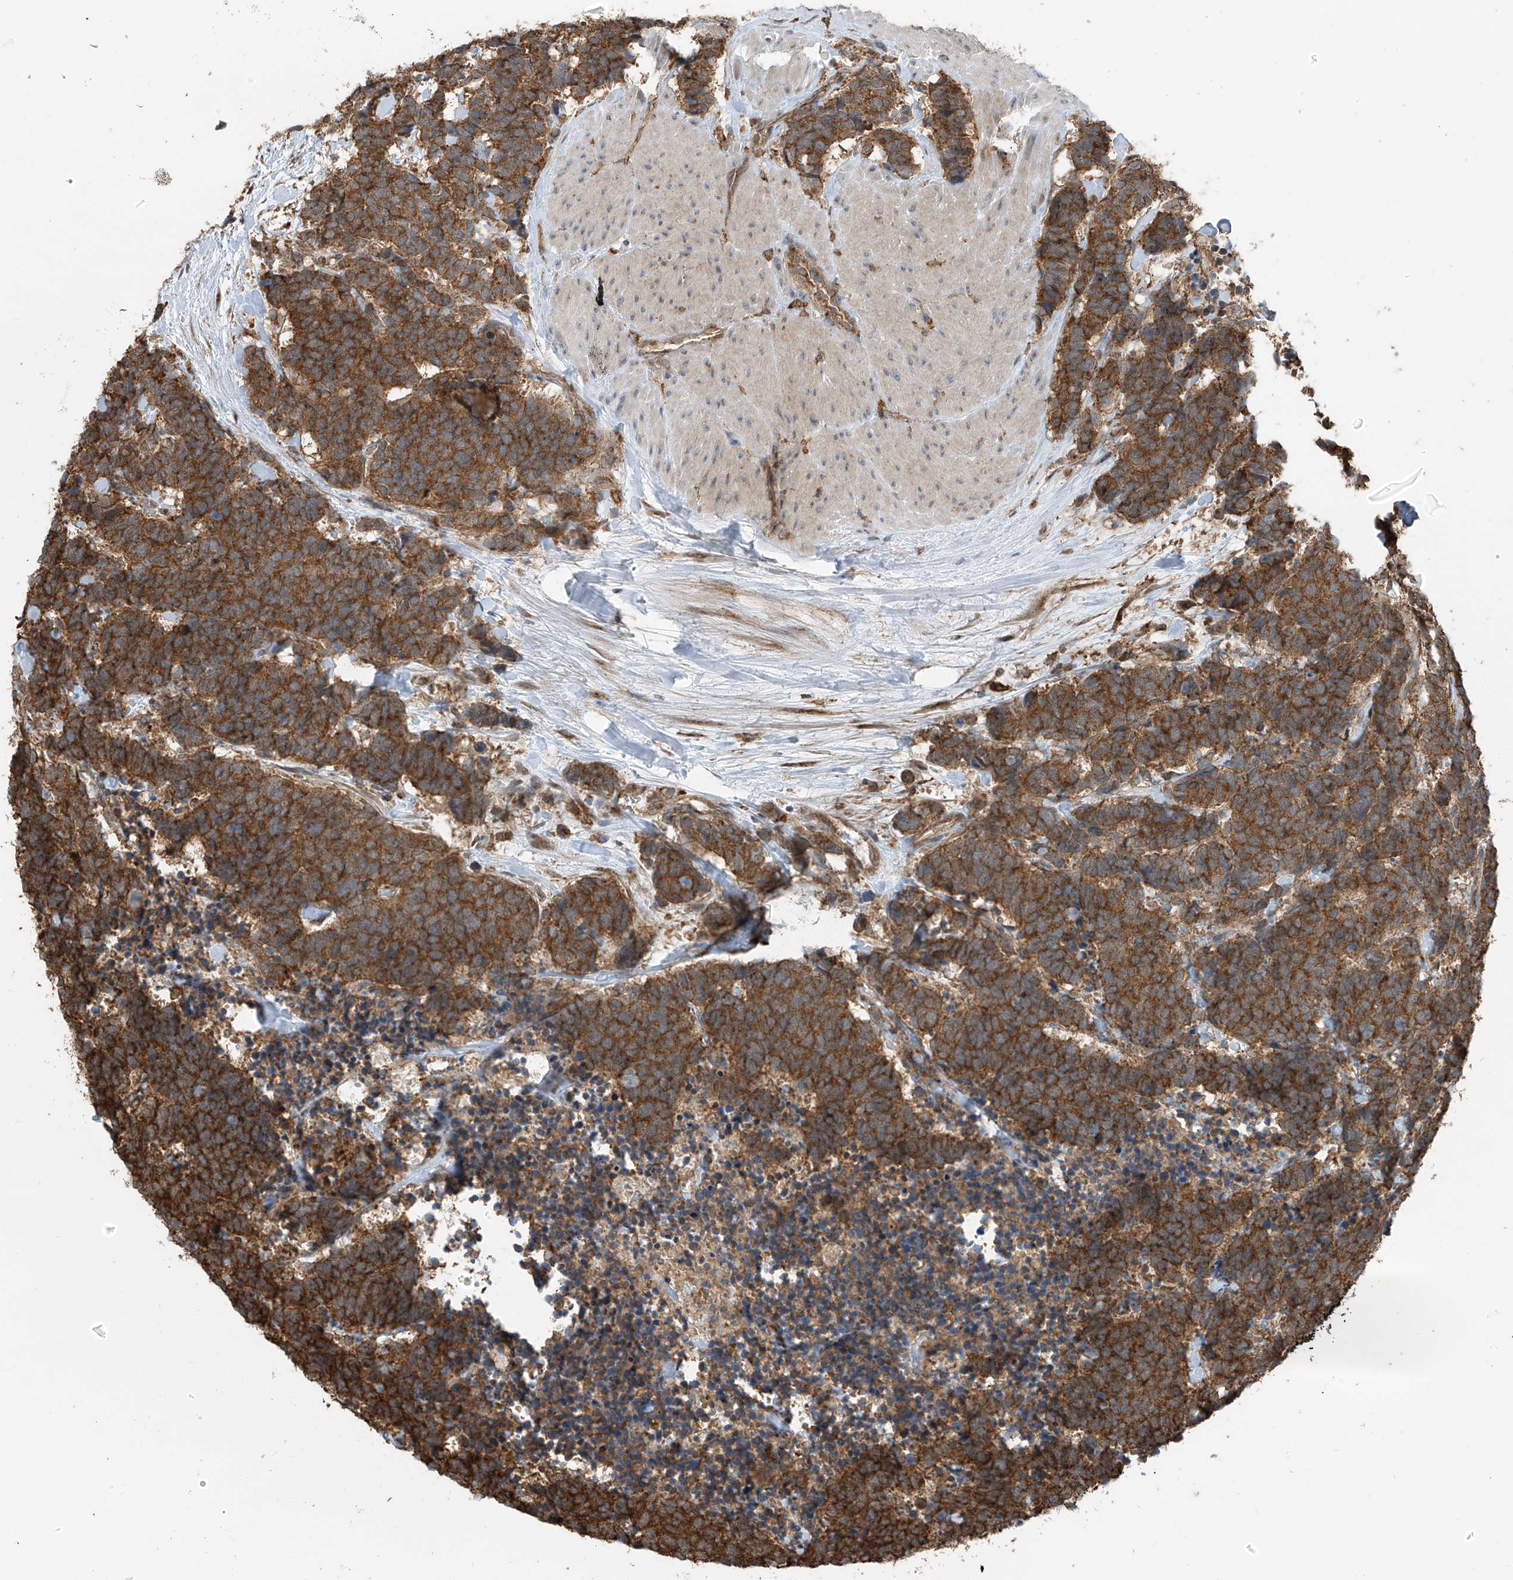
{"staining": {"intensity": "strong", "quantity": ">75%", "location": "cytoplasmic/membranous"}, "tissue": "carcinoid", "cell_type": "Tumor cells", "image_type": "cancer", "snomed": [{"axis": "morphology", "description": "Carcinoma, NOS"}, {"axis": "morphology", "description": "Carcinoid, malignant, NOS"}, {"axis": "topography", "description": "Urinary bladder"}], "caption": "Immunohistochemistry (IHC) (DAB (3,3'-diaminobenzidine)) staining of human carcinoid (malignant) exhibits strong cytoplasmic/membranous protein positivity in about >75% of tumor cells.", "gene": "ZNF189", "patient": {"sex": "male", "age": 57}}